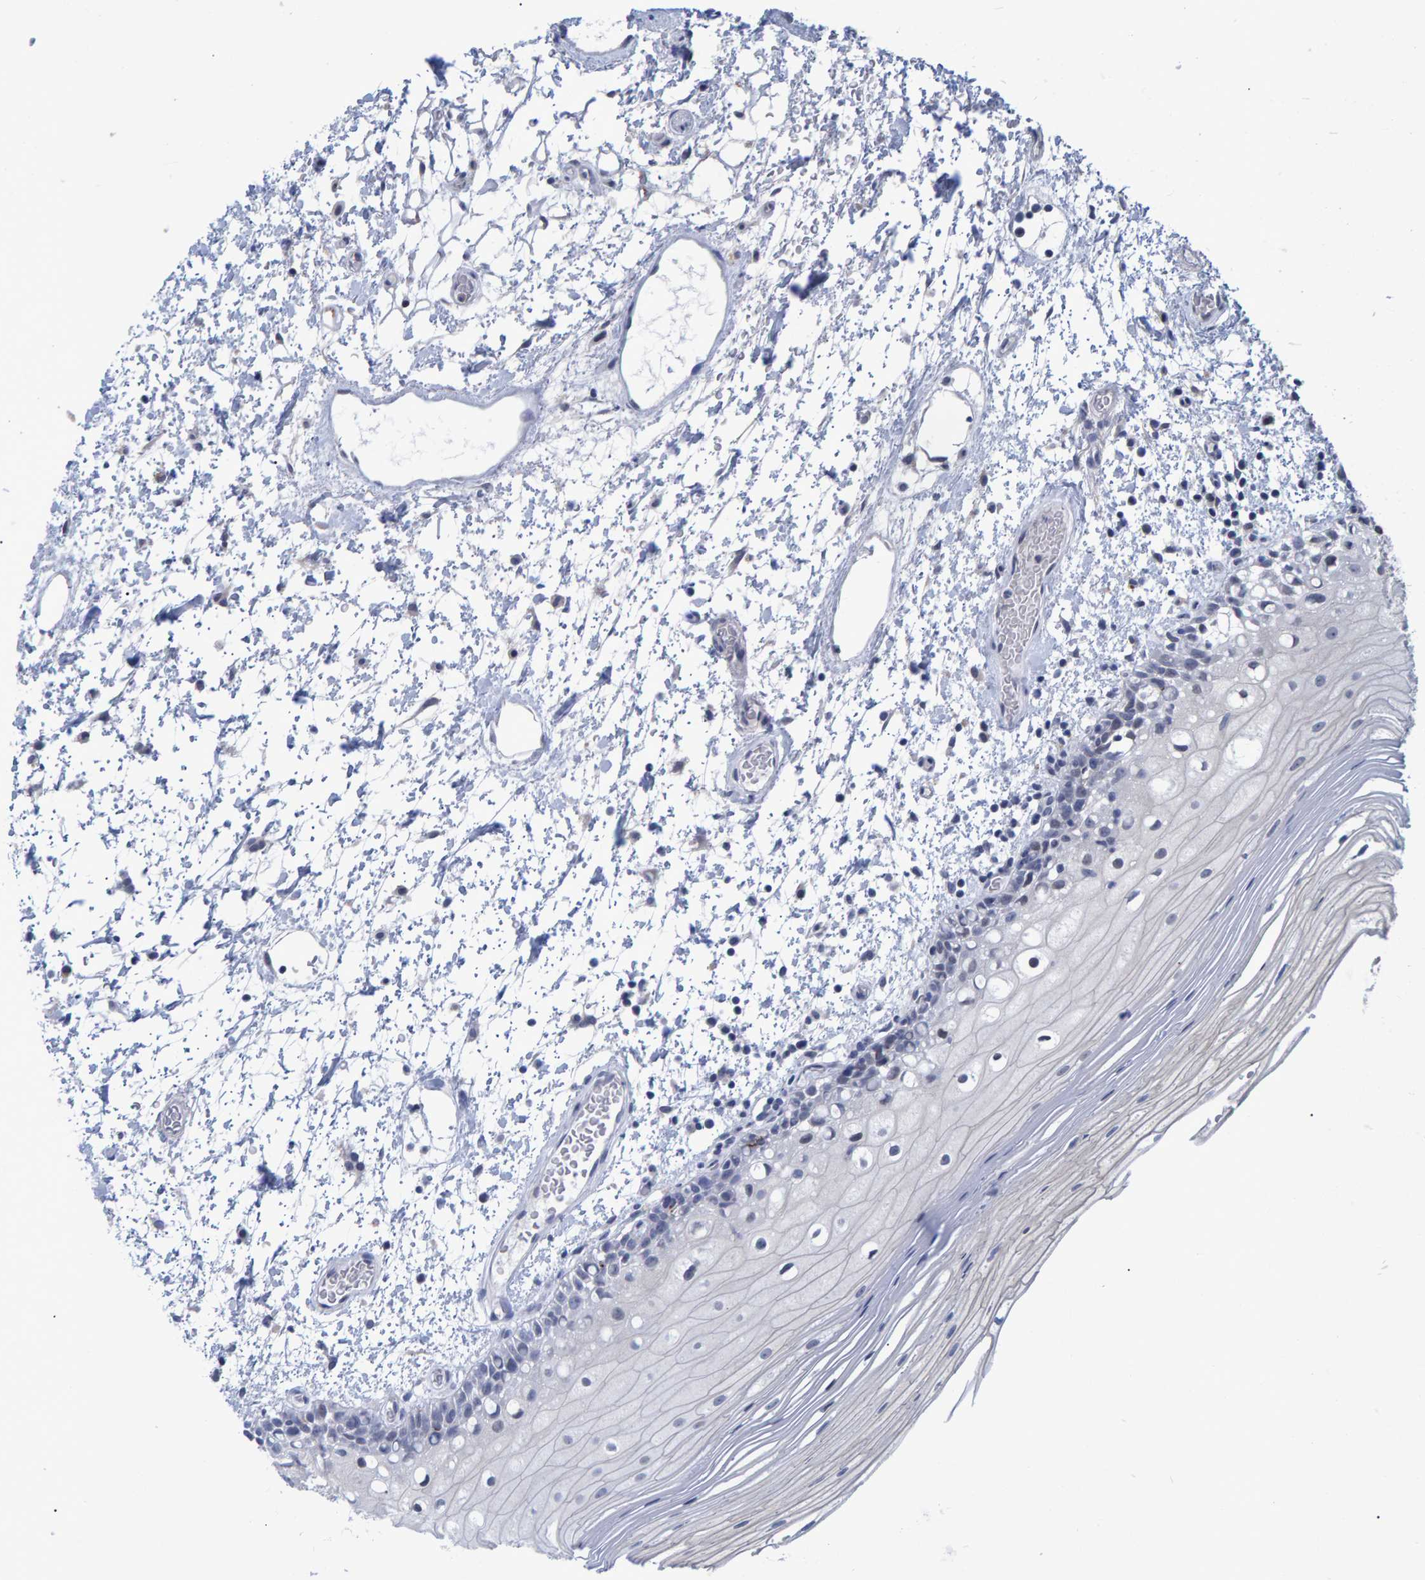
{"staining": {"intensity": "negative", "quantity": "none", "location": "none"}, "tissue": "oral mucosa", "cell_type": "Squamous epithelial cells", "image_type": "normal", "snomed": [{"axis": "morphology", "description": "Normal tissue, NOS"}, {"axis": "topography", "description": "Oral tissue"}], "caption": "Immunohistochemistry image of normal oral mucosa: human oral mucosa stained with DAB (3,3'-diaminobenzidine) reveals no significant protein staining in squamous epithelial cells.", "gene": "PROCA1", "patient": {"sex": "male", "age": 52}}